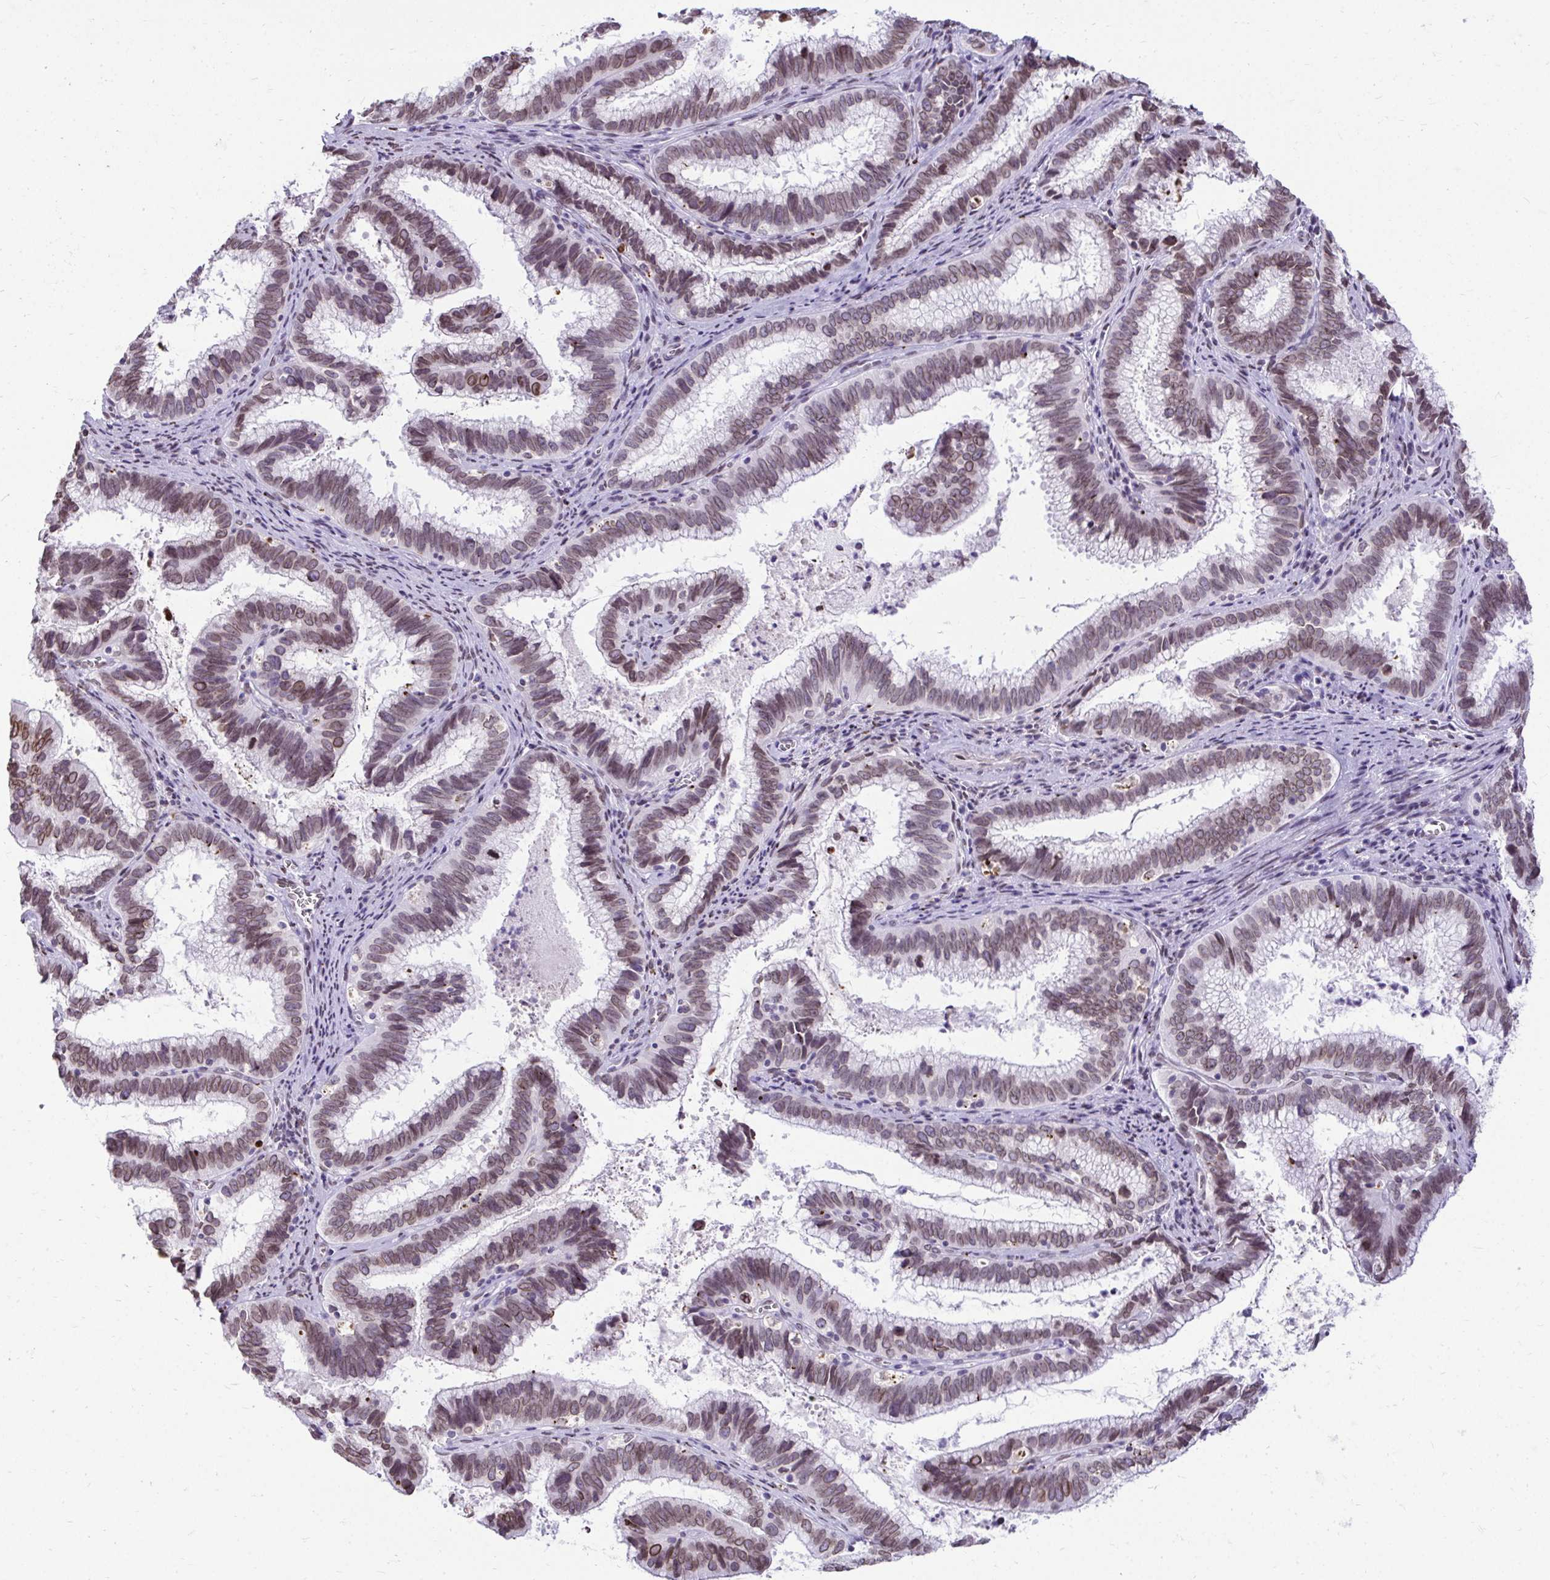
{"staining": {"intensity": "moderate", "quantity": ">75%", "location": "cytoplasmic/membranous,nuclear"}, "tissue": "cervical cancer", "cell_type": "Tumor cells", "image_type": "cancer", "snomed": [{"axis": "morphology", "description": "Adenocarcinoma, NOS"}, {"axis": "topography", "description": "Cervix"}], "caption": "A brown stain labels moderate cytoplasmic/membranous and nuclear staining of a protein in cervical adenocarcinoma tumor cells.", "gene": "BANF1", "patient": {"sex": "female", "age": 61}}